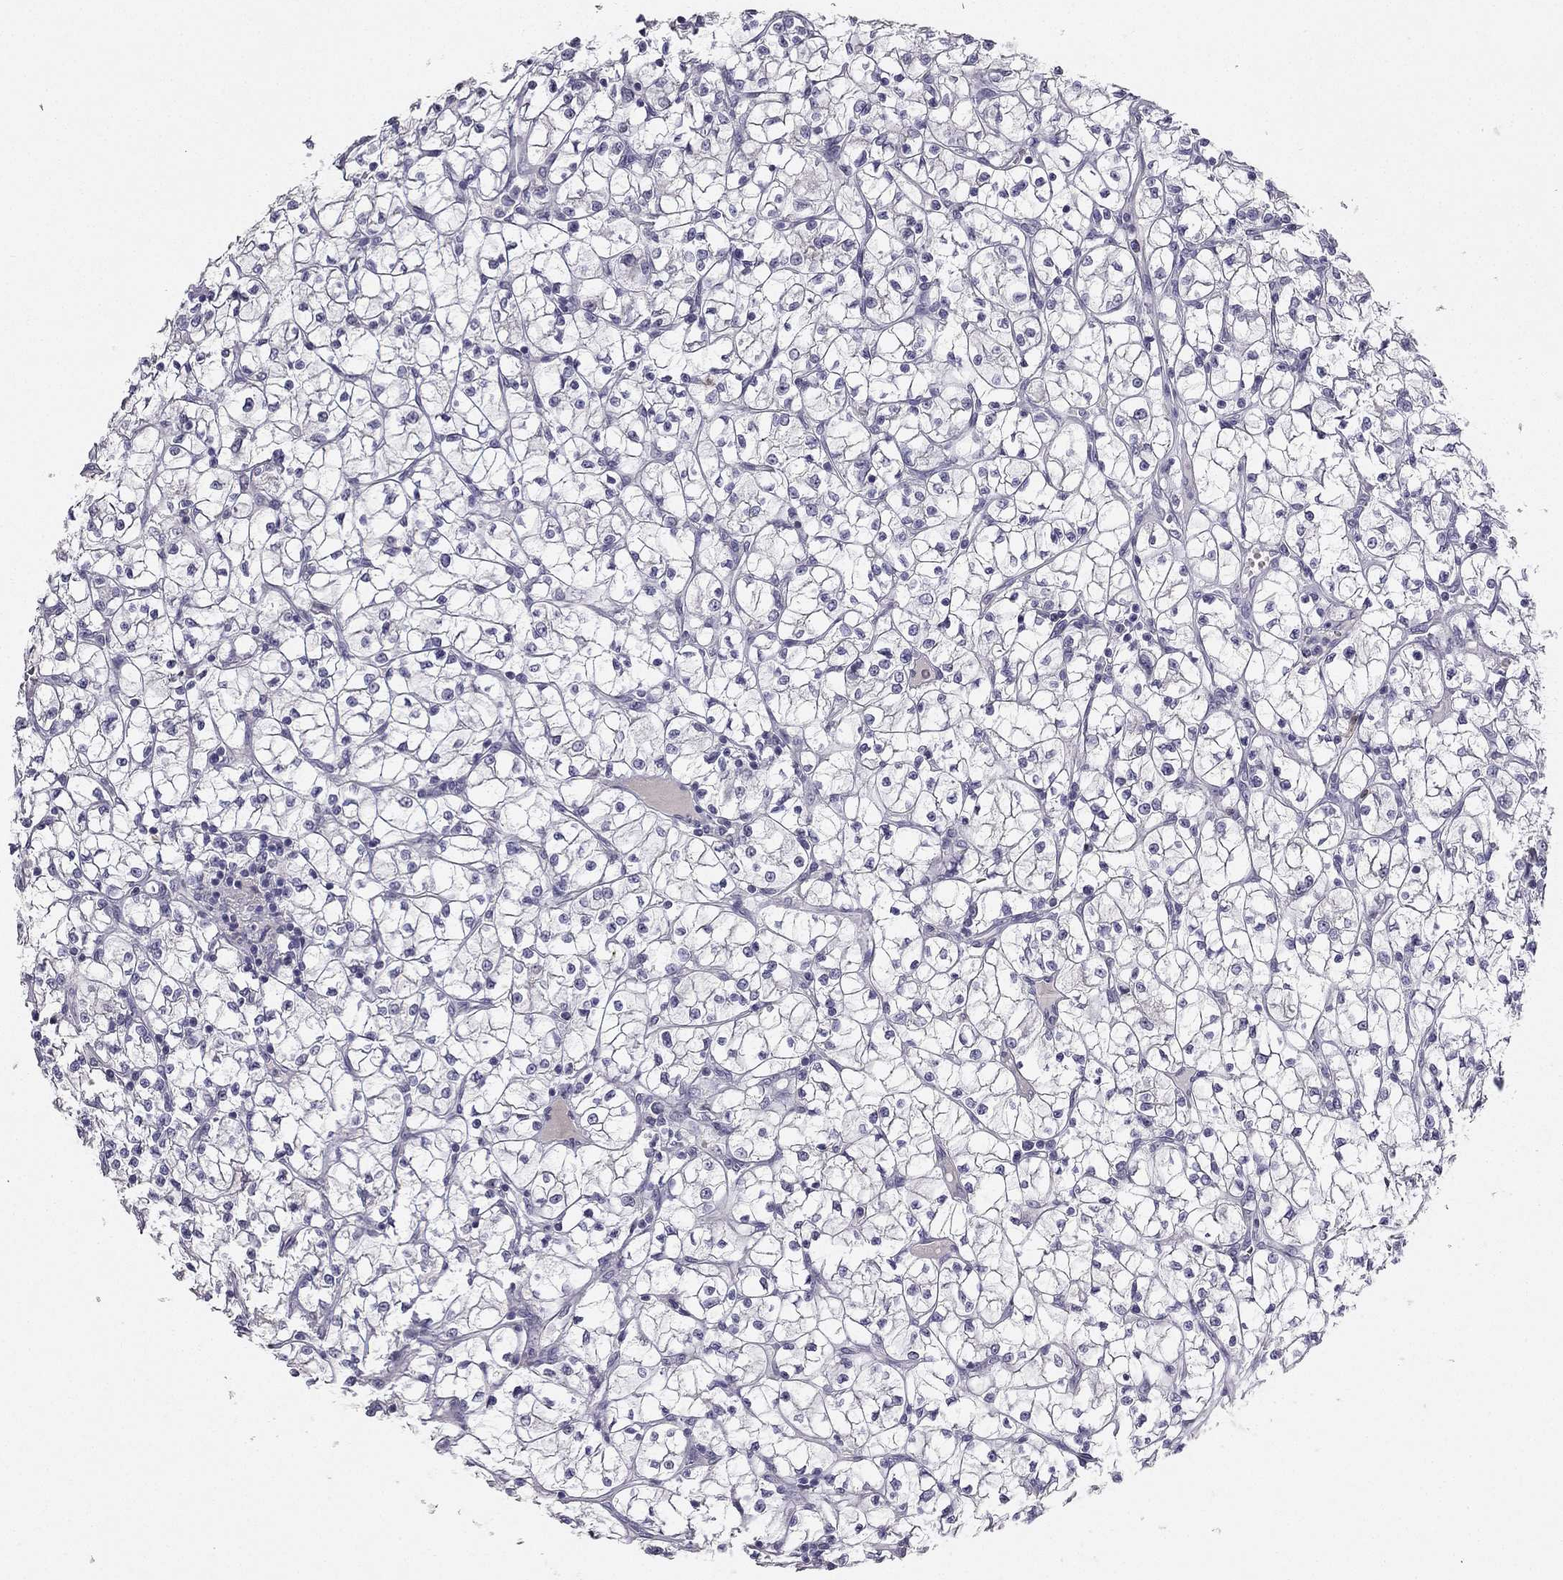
{"staining": {"intensity": "negative", "quantity": "none", "location": "none"}, "tissue": "renal cancer", "cell_type": "Tumor cells", "image_type": "cancer", "snomed": [{"axis": "morphology", "description": "Adenocarcinoma, NOS"}, {"axis": "topography", "description": "Kidney"}], "caption": "Tumor cells show no significant protein expression in adenocarcinoma (renal).", "gene": "CALB2", "patient": {"sex": "female", "age": 64}}